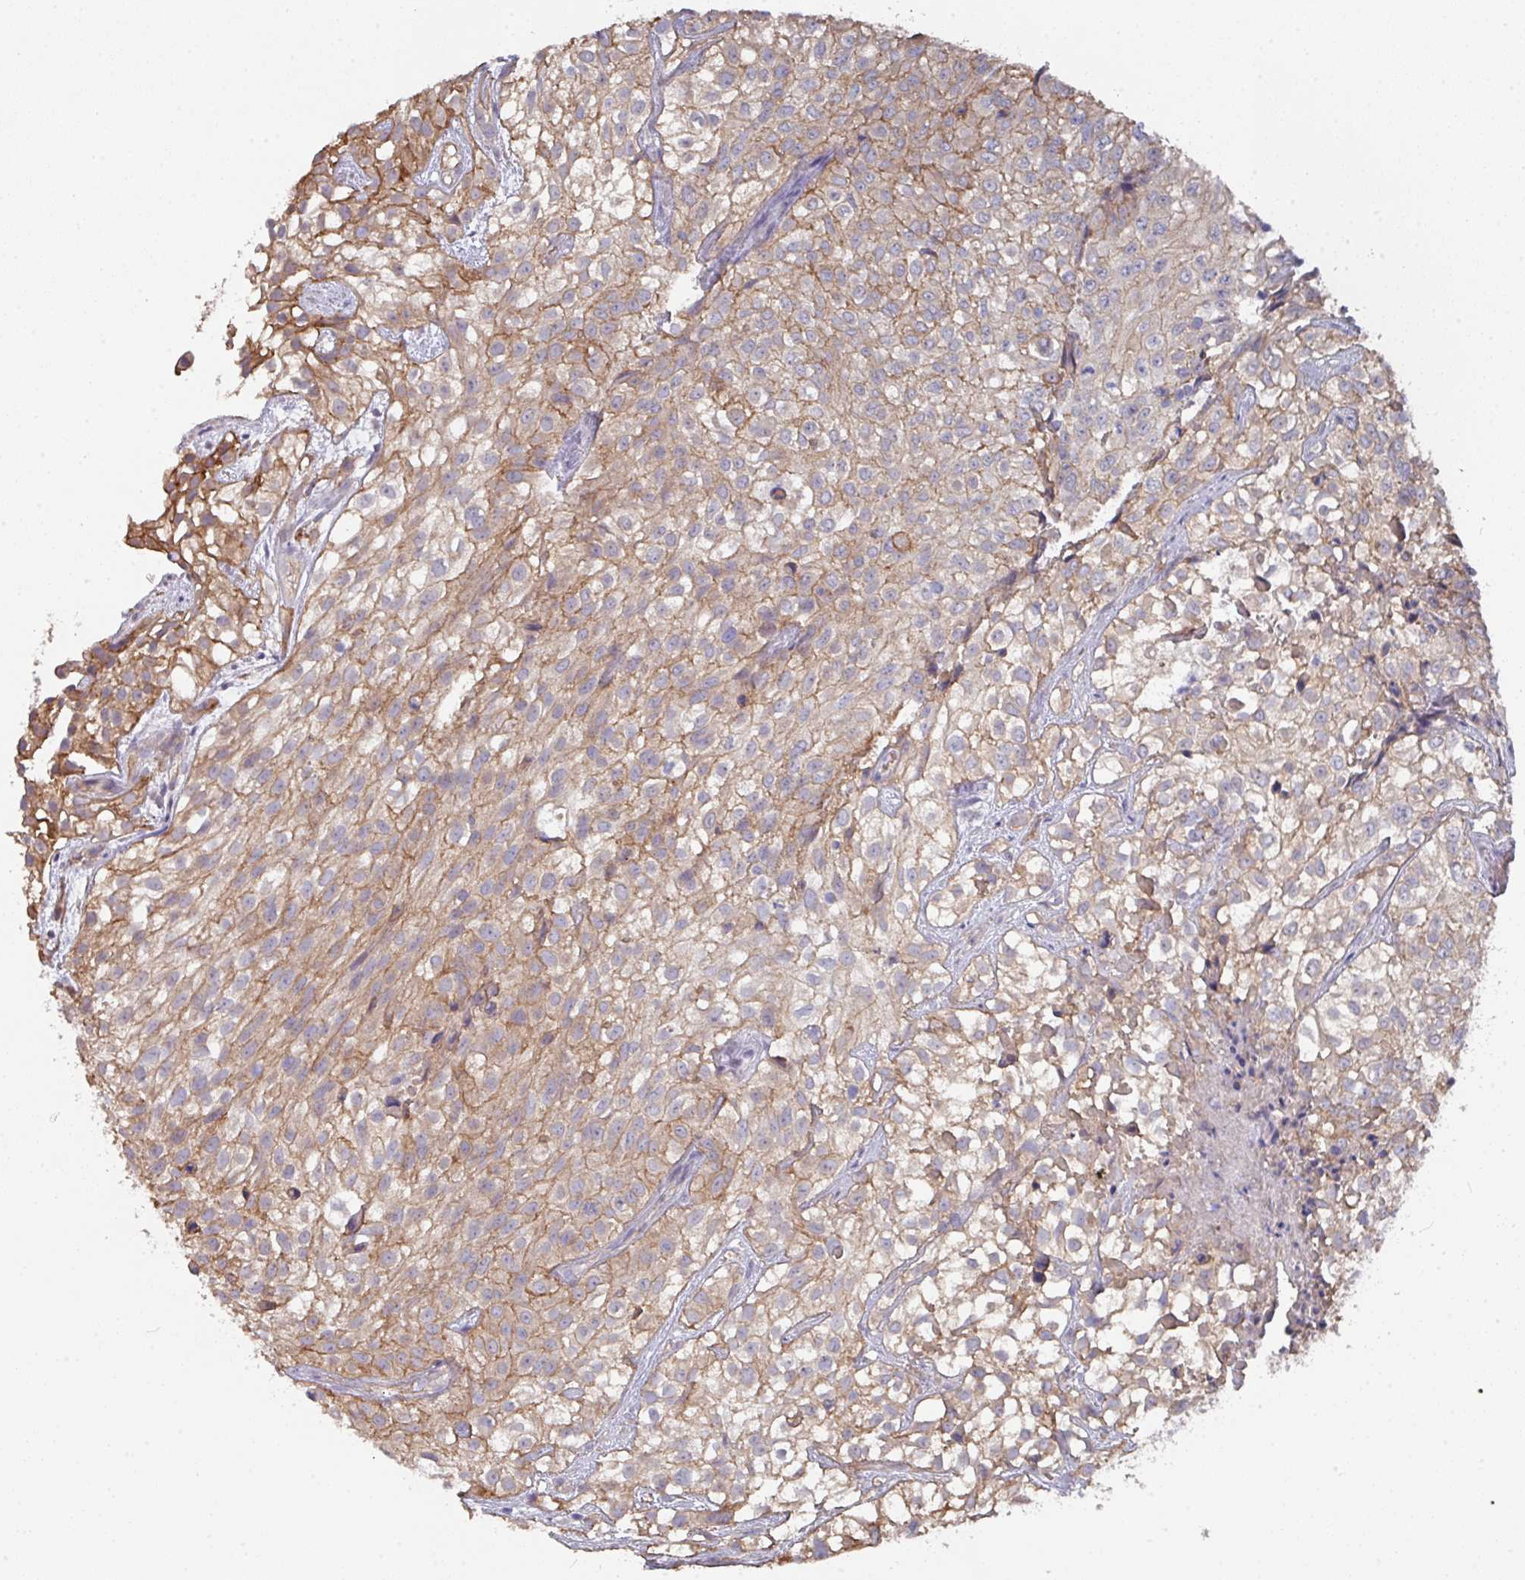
{"staining": {"intensity": "moderate", "quantity": ">75%", "location": "cytoplasmic/membranous"}, "tissue": "urothelial cancer", "cell_type": "Tumor cells", "image_type": "cancer", "snomed": [{"axis": "morphology", "description": "Urothelial carcinoma, High grade"}, {"axis": "topography", "description": "Urinary bladder"}], "caption": "Urothelial cancer stained with immunohistochemistry (IHC) displays moderate cytoplasmic/membranous positivity in about >75% of tumor cells.", "gene": "PRR5", "patient": {"sex": "male", "age": 56}}